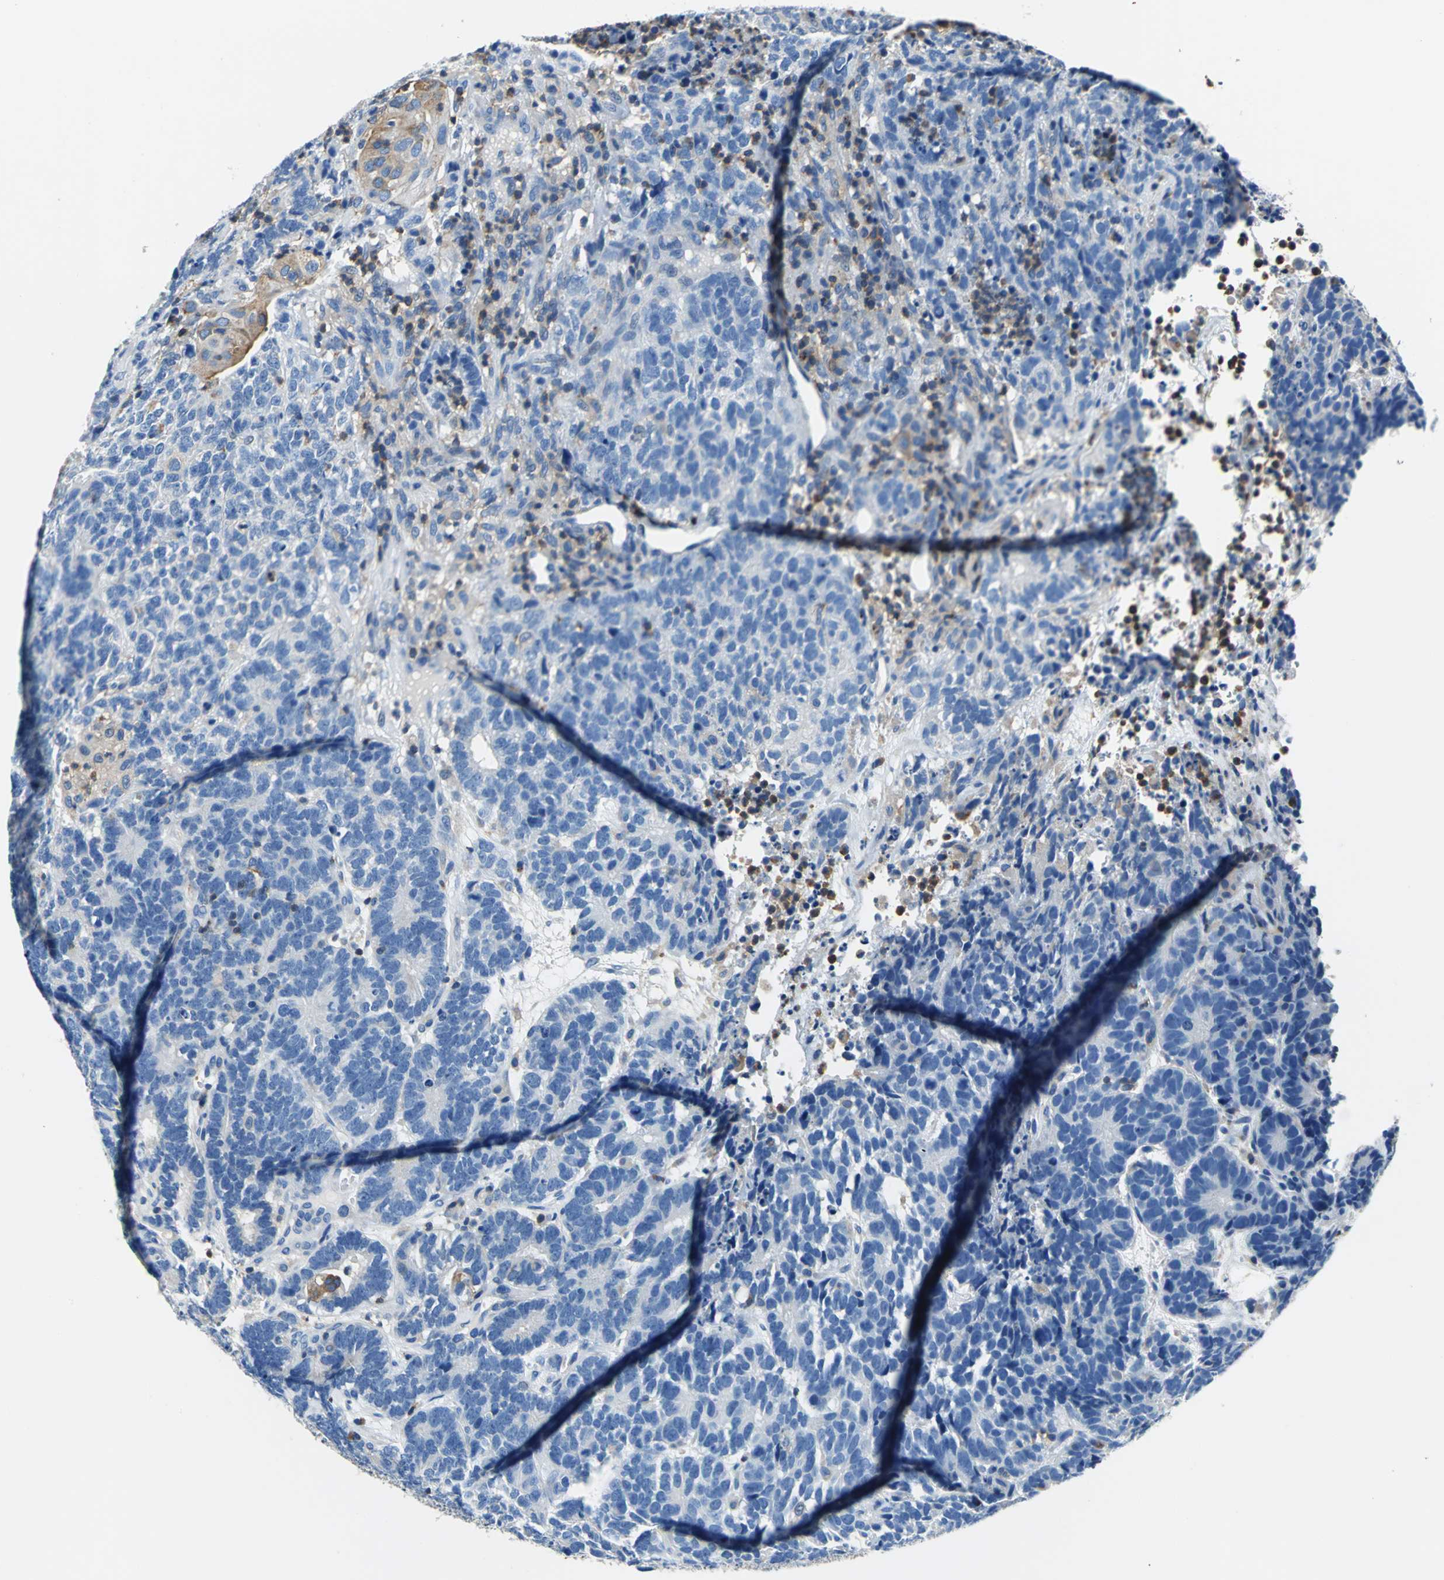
{"staining": {"intensity": "moderate", "quantity": "<25%", "location": "cytoplasmic/membranous"}, "tissue": "testis cancer", "cell_type": "Tumor cells", "image_type": "cancer", "snomed": [{"axis": "morphology", "description": "Carcinoma, Embryonal, NOS"}, {"axis": "topography", "description": "Testis"}], "caption": "Embryonal carcinoma (testis) tissue demonstrates moderate cytoplasmic/membranous staining in approximately <25% of tumor cells", "gene": "SEPTIN6", "patient": {"sex": "male", "age": 26}}